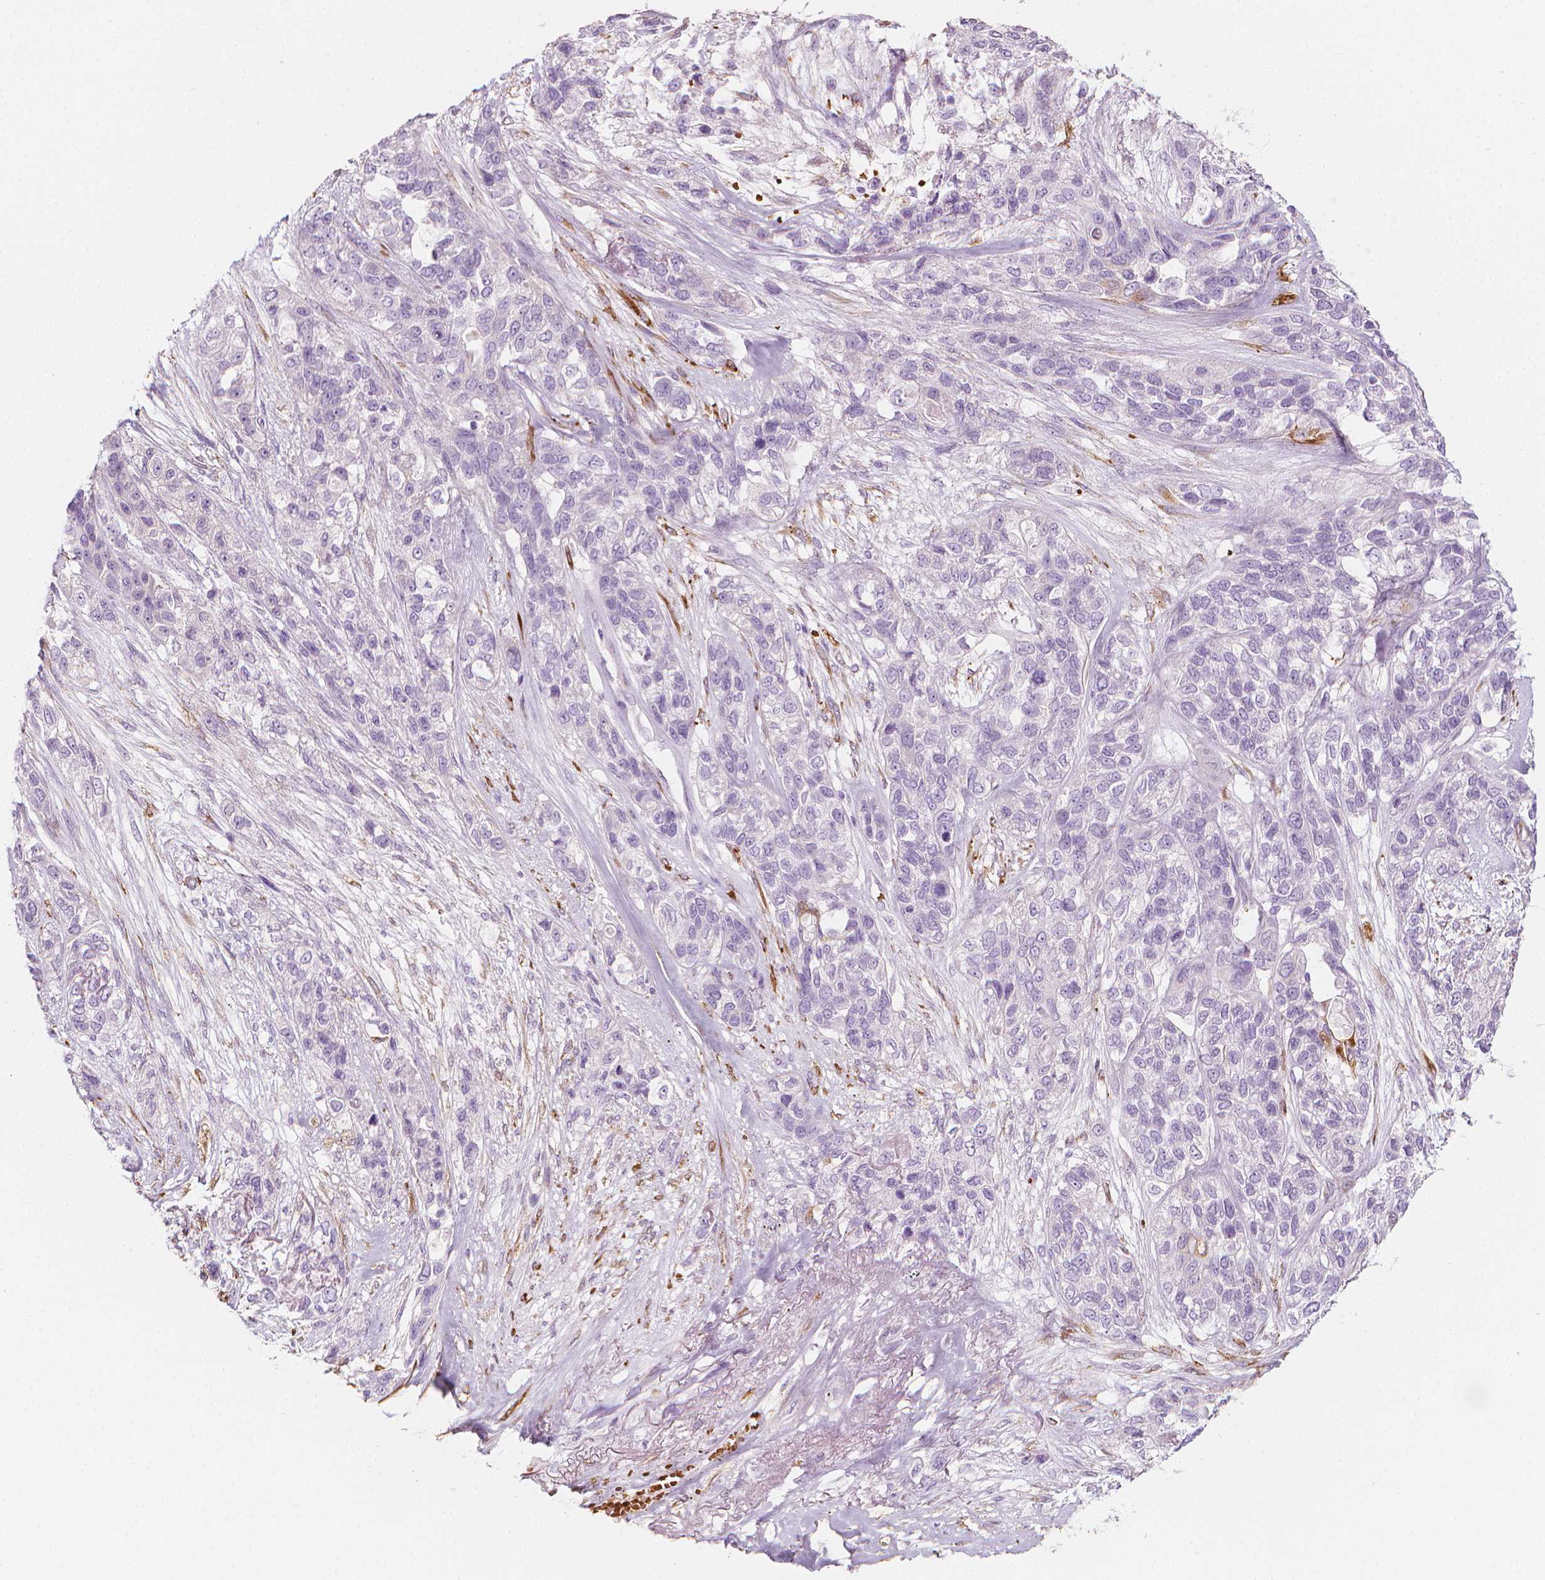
{"staining": {"intensity": "negative", "quantity": "none", "location": "none"}, "tissue": "lung cancer", "cell_type": "Tumor cells", "image_type": "cancer", "snomed": [{"axis": "morphology", "description": "Squamous cell carcinoma, NOS"}, {"axis": "topography", "description": "Lung"}], "caption": "The micrograph demonstrates no staining of tumor cells in lung cancer (squamous cell carcinoma). (DAB immunohistochemistry (IHC) visualized using brightfield microscopy, high magnification).", "gene": "CES1", "patient": {"sex": "female", "age": 70}}